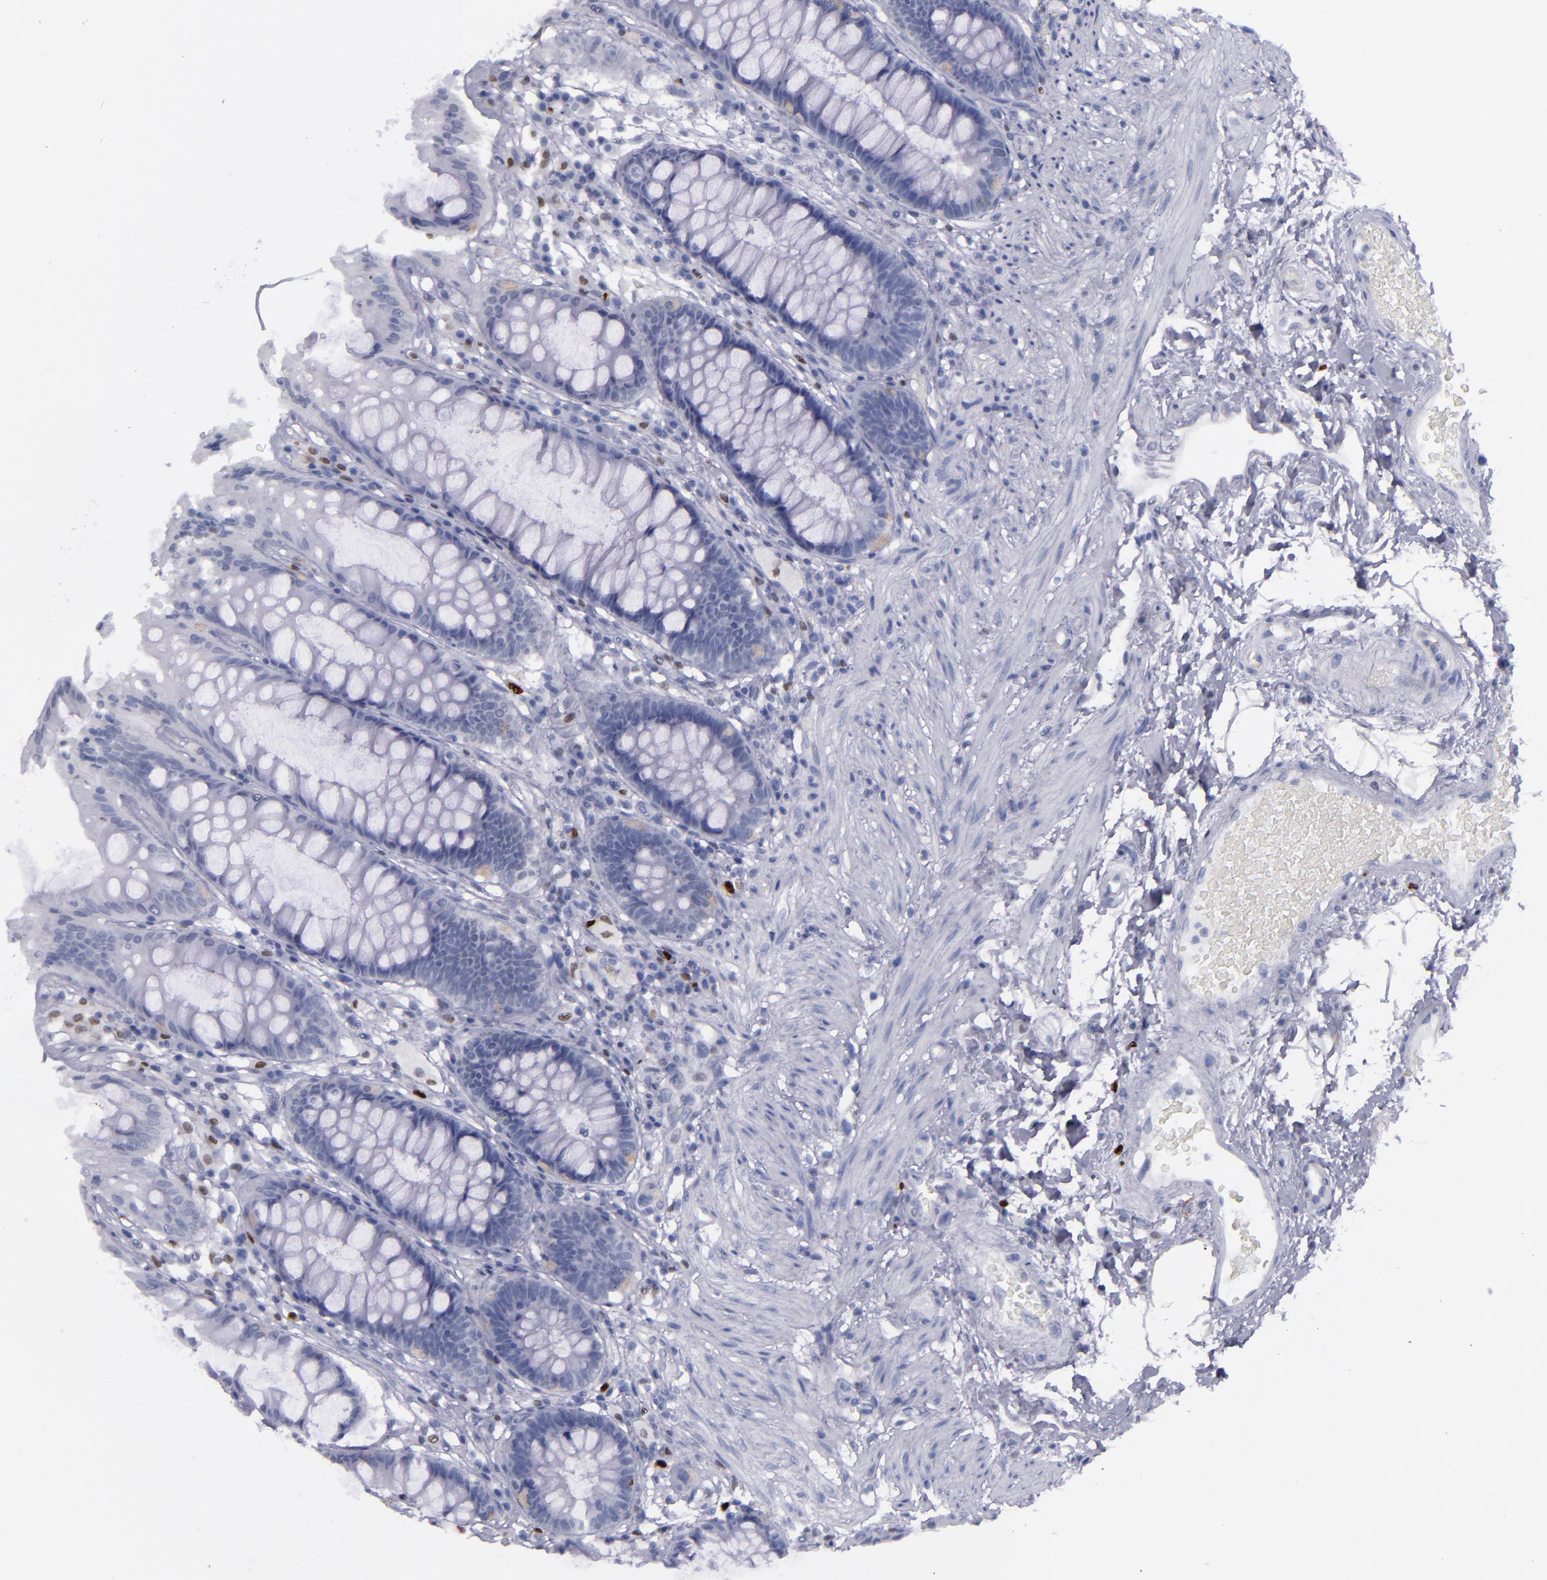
{"staining": {"intensity": "negative", "quantity": "none", "location": "none"}, "tissue": "rectum", "cell_type": "Glandular cells", "image_type": "normal", "snomed": [{"axis": "morphology", "description": "Normal tissue, NOS"}, {"axis": "topography", "description": "Rectum"}], "caption": "Protein analysis of normal rectum shows no significant expression in glandular cells. (Brightfield microscopy of DAB (3,3'-diaminobenzidine) IHC at high magnification).", "gene": "IRF8", "patient": {"sex": "female", "age": 46}}